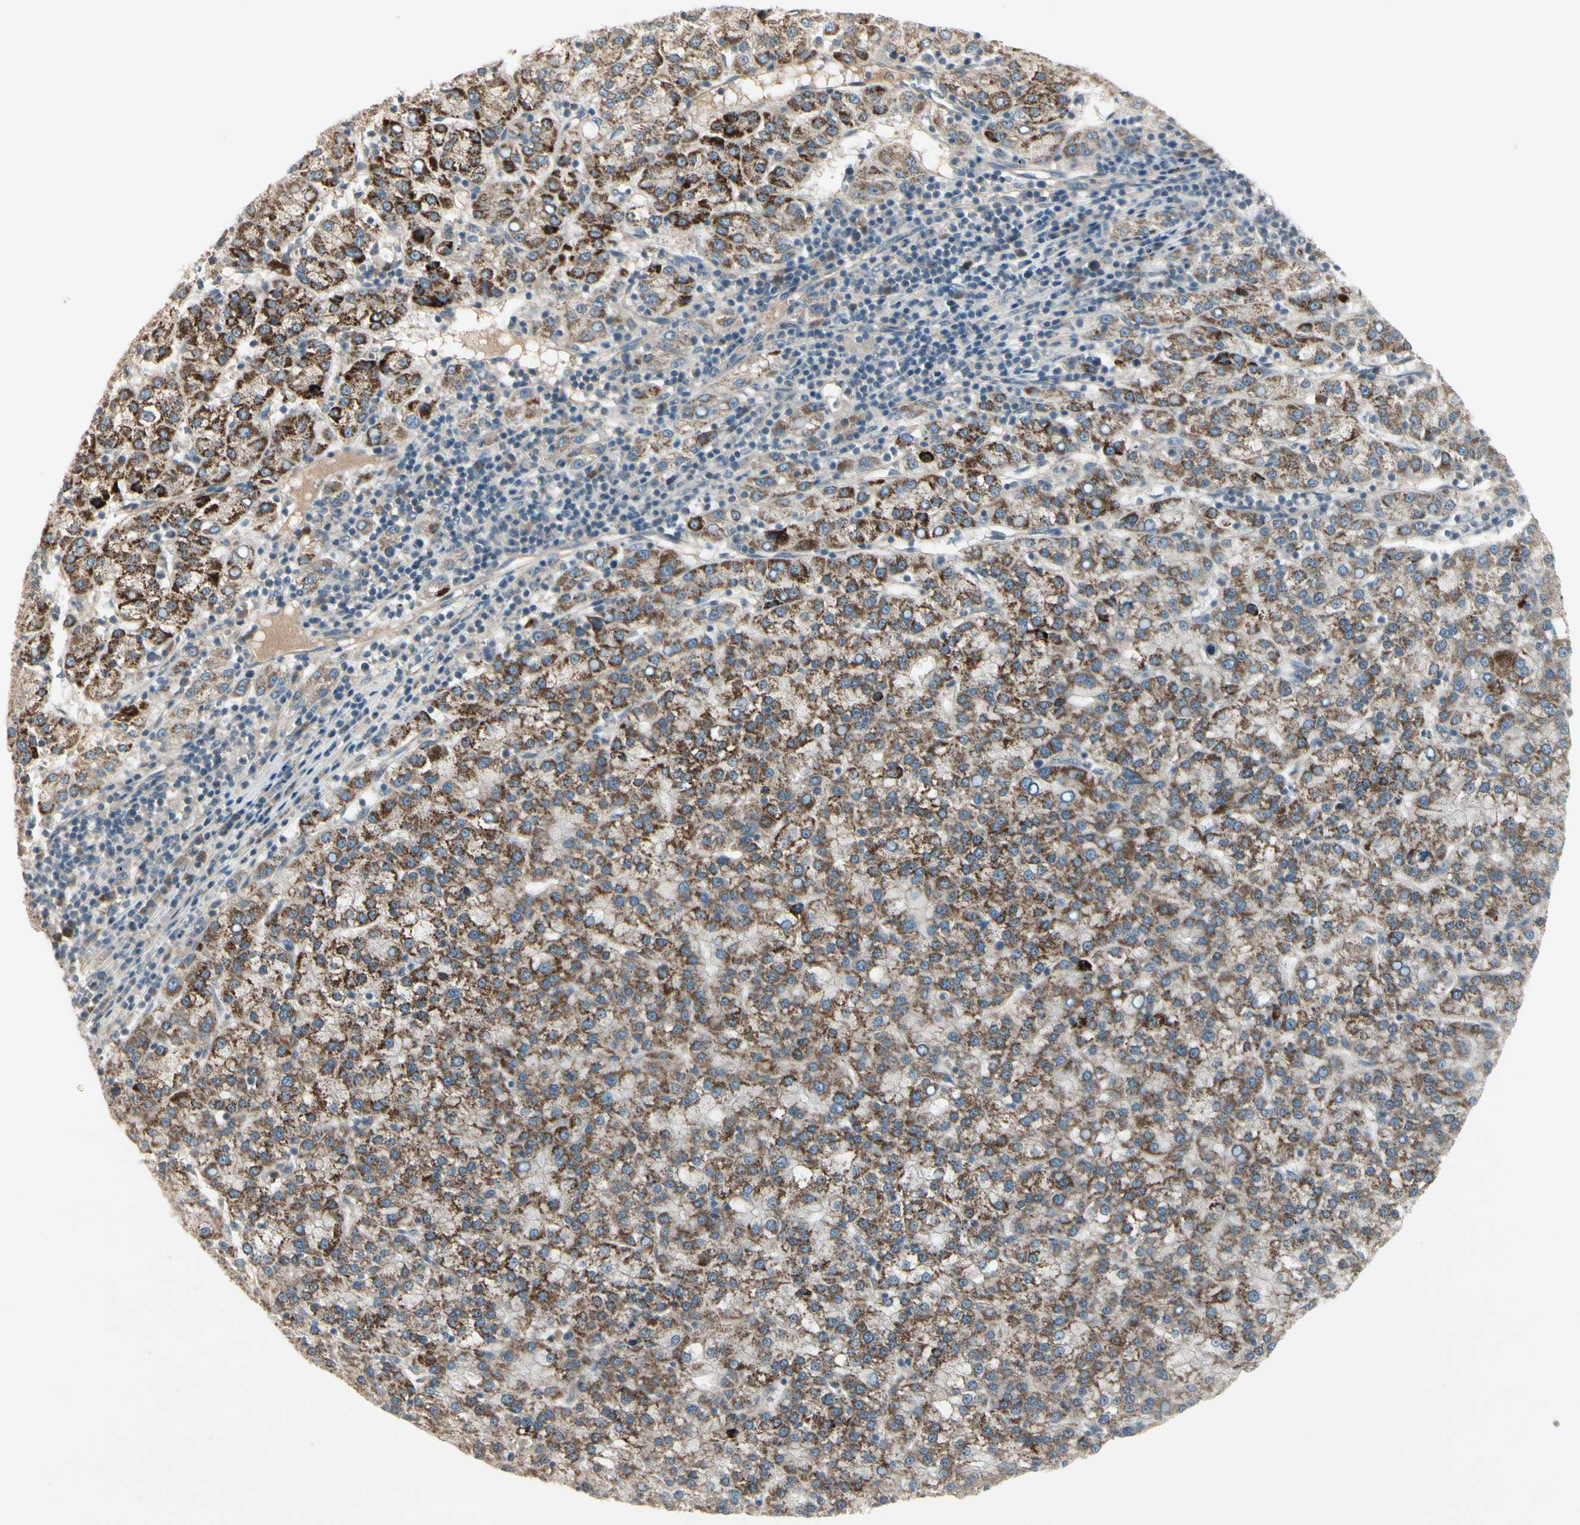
{"staining": {"intensity": "strong", "quantity": ">75%", "location": "cytoplasmic/membranous"}, "tissue": "liver cancer", "cell_type": "Tumor cells", "image_type": "cancer", "snomed": [{"axis": "morphology", "description": "Carcinoma, Hepatocellular, NOS"}, {"axis": "topography", "description": "Liver"}], "caption": "Liver hepatocellular carcinoma was stained to show a protein in brown. There is high levels of strong cytoplasmic/membranous staining in approximately >75% of tumor cells.", "gene": "FHDC1", "patient": {"sex": "female", "age": 58}}